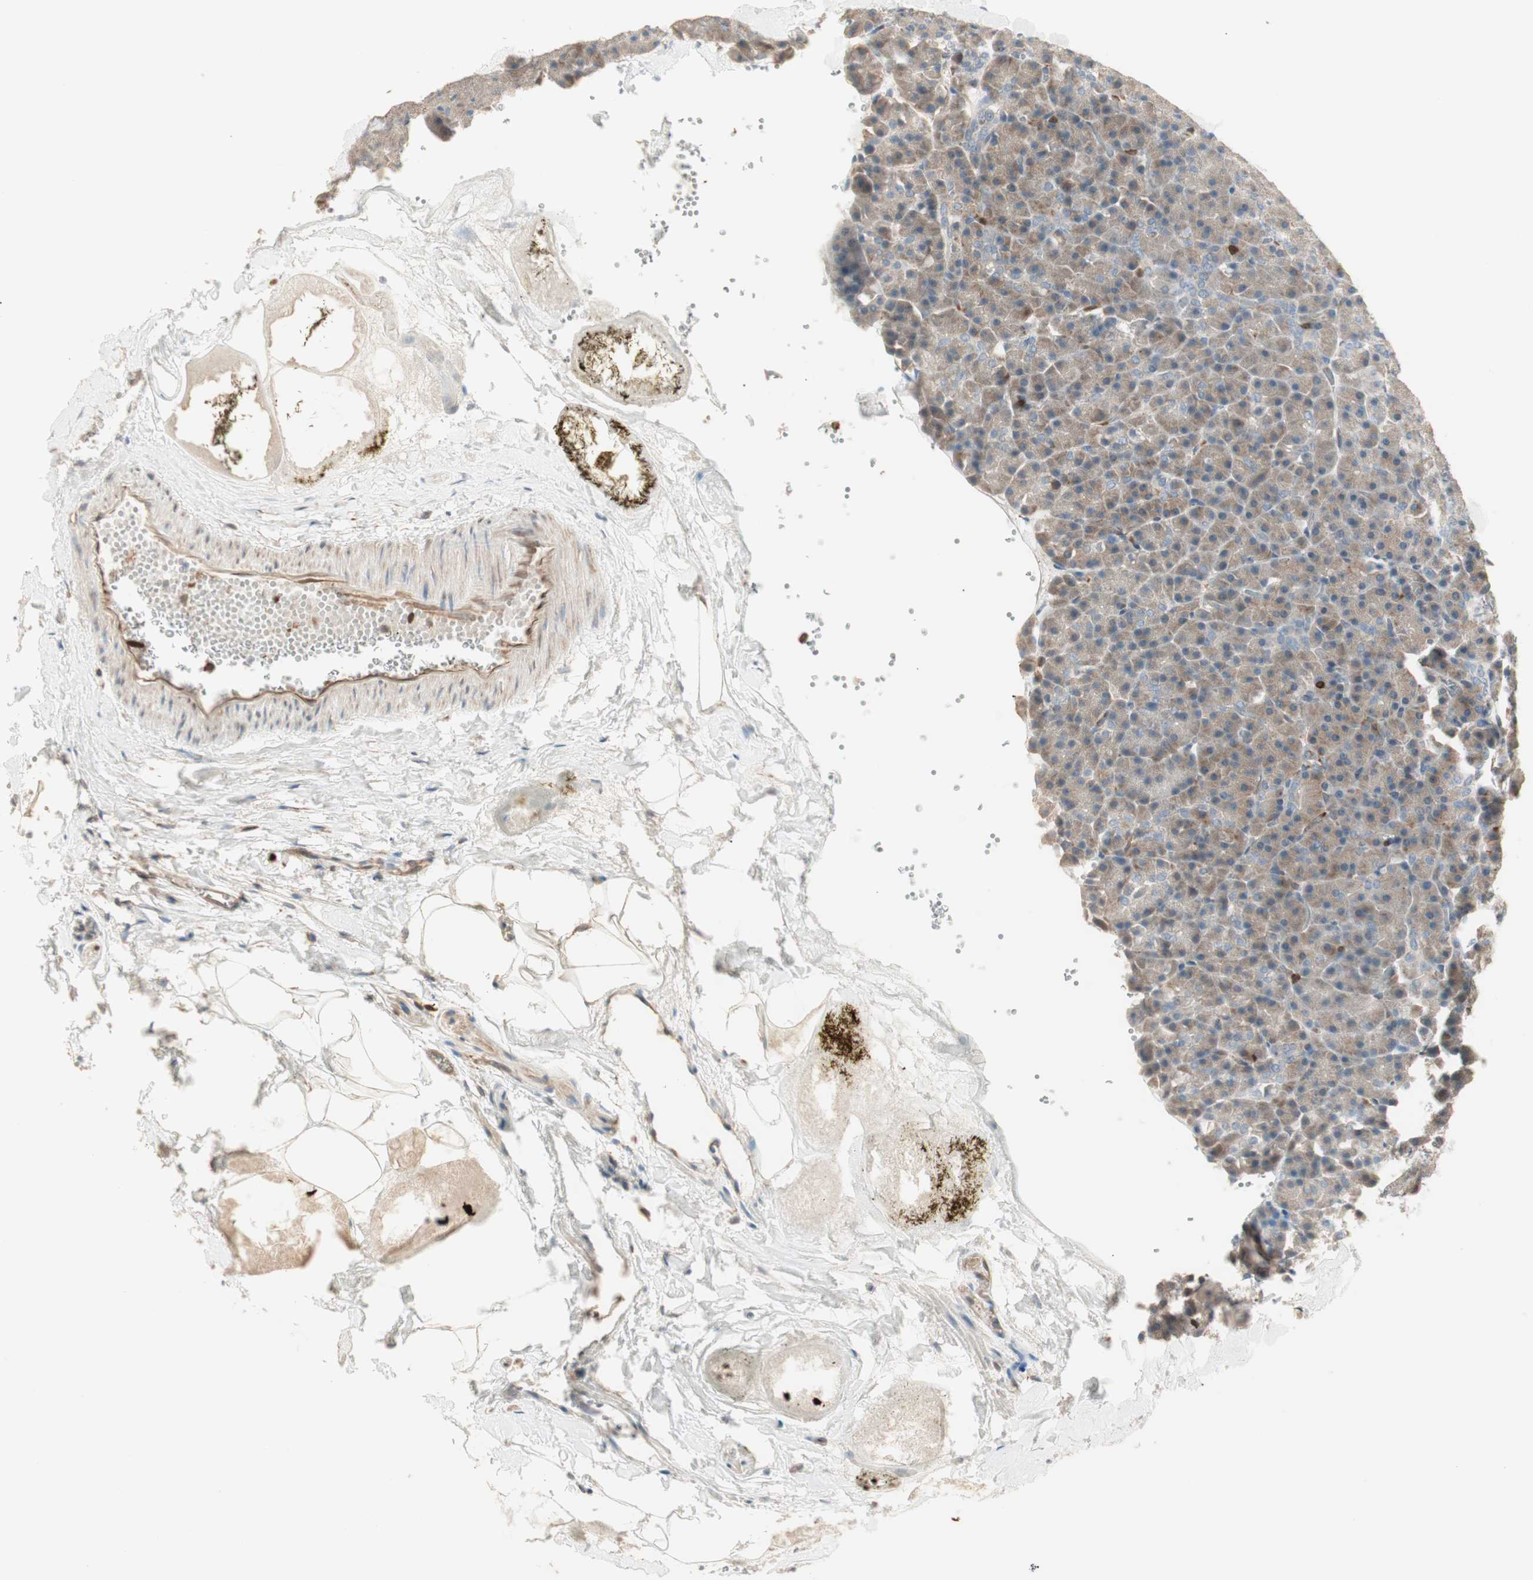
{"staining": {"intensity": "weak", "quantity": "25%-75%", "location": "cytoplasmic/membranous"}, "tissue": "pancreas", "cell_type": "Exocrine glandular cells", "image_type": "normal", "snomed": [{"axis": "morphology", "description": "Normal tissue, NOS"}, {"axis": "topography", "description": "Pancreas"}], "caption": "Exocrine glandular cells display low levels of weak cytoplasmic/membranous staining in approximately 25%-75% of cells in unremarkable human pancreas. The staining was performed using DAB, with brown indicating positive protein expression. Nuclei are stained blue with hematoxylin.", "gene": "CRLF3", "patient": {"sex": "female", "age": 35}}